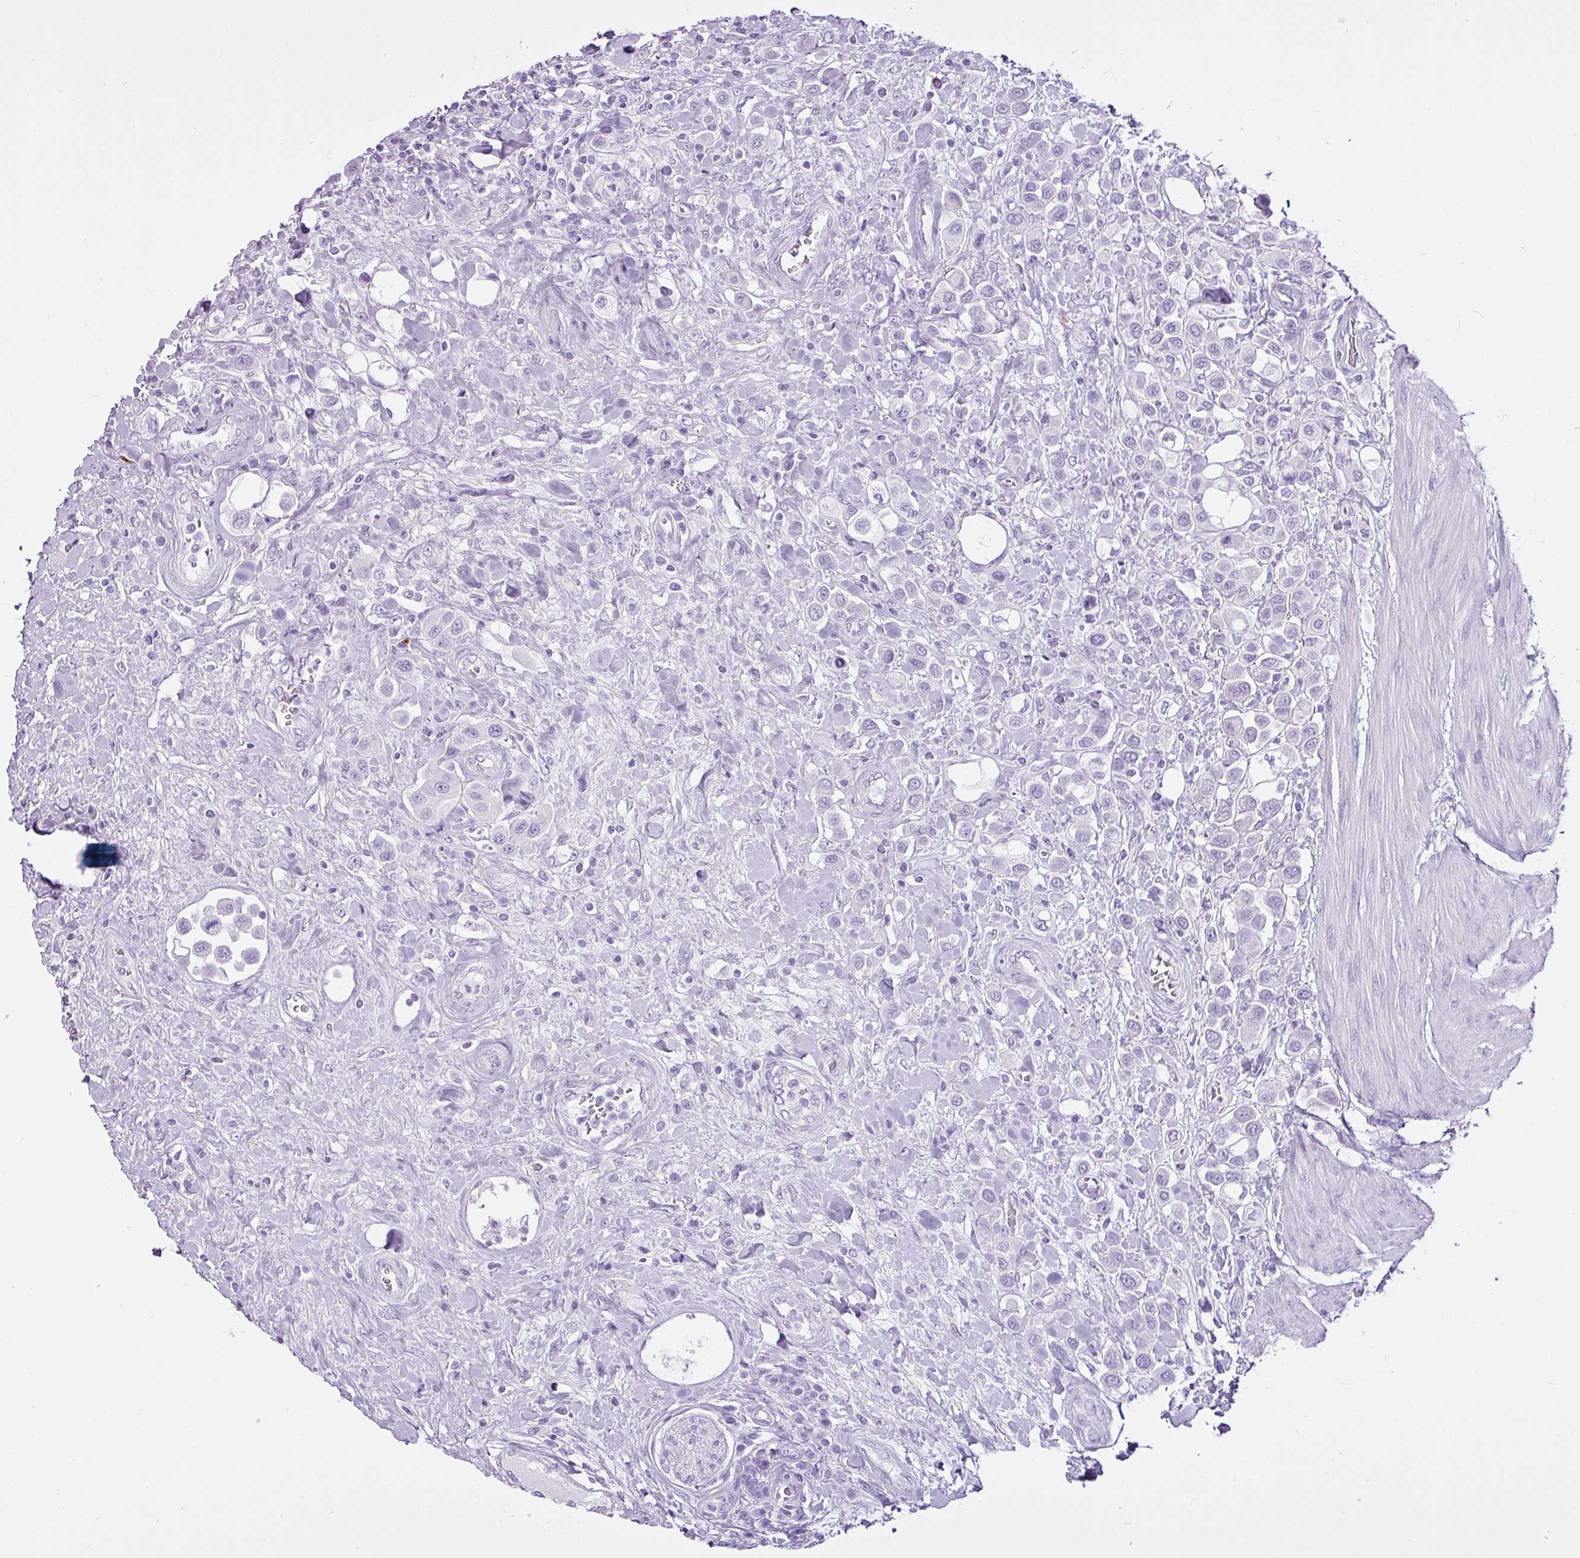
{"staining": {"intensity": "negative", "quantity": "none", "location": "none"}, "tissue": "urothelial cancer", "cell_type": "Tumor cells", "image_type": "cancer", "snomed": [{"axis": "morphology", "description": "Urothelial carcinoma, High grade"}, {"axis": "topography", "description": "Urinary bladder"}], "caption": "Immunohistochemistry photomicrograph of neoplastic tissue: urothelial cancer stained with DAB exhibits no significant protein expression in tumor cells. (DAB (3,3'-diaminobenzidine) immunohistochemistry (IHC) visualized using brightfield microscopy, high magnification).", "gene": "LILRB4", "patient": {"sex": "male", "age": 50}}